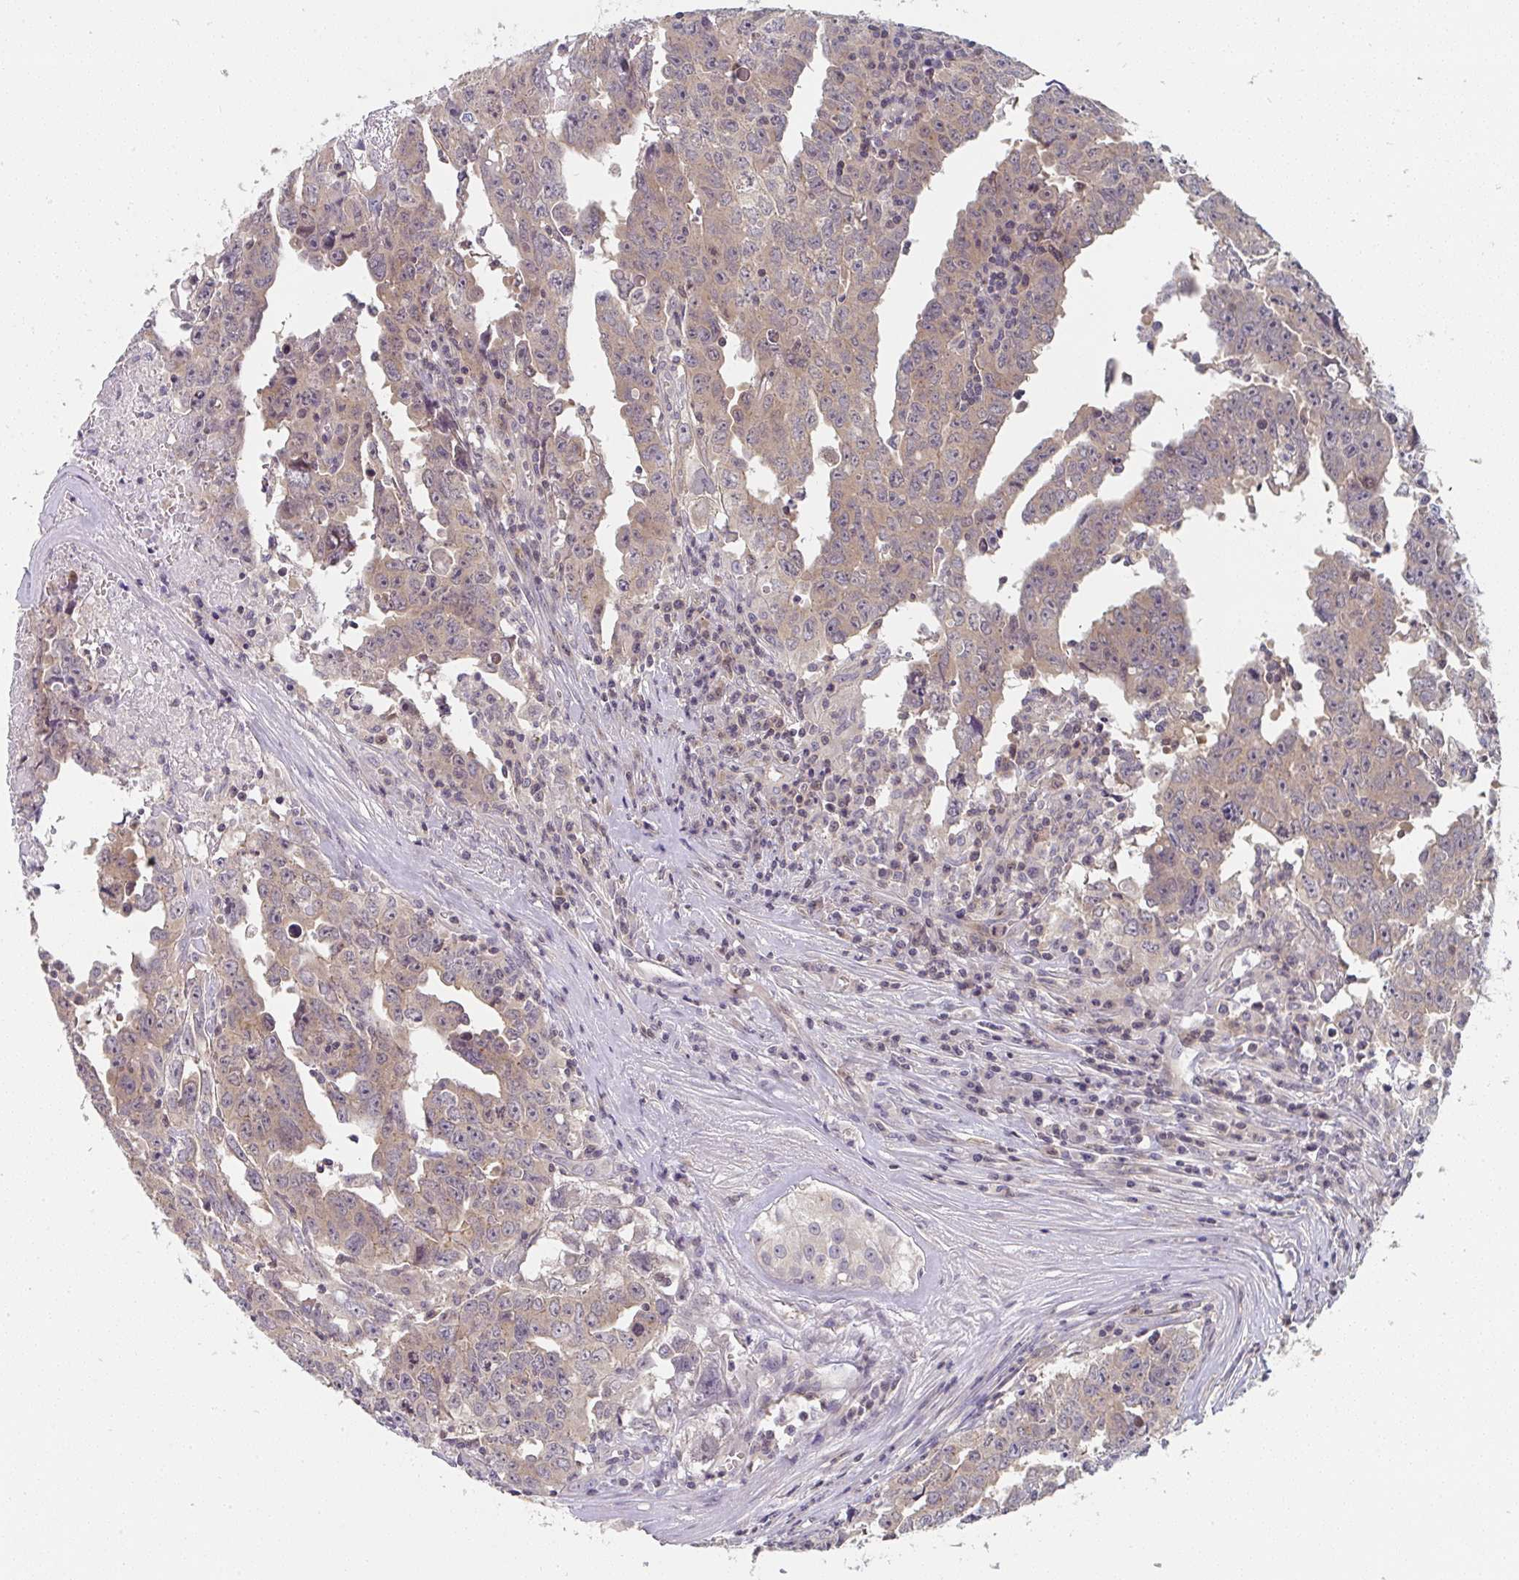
{"staining": {"intensity": "weak", "quantity": ">75%", "location": "cytoplasmic/membranous"}, "tissue": "testis cancer", "cell_type": "Tumor cells", "image_type": "cancer", "snomed": [{"axis": "morphology", "description": "Carcinoma, Embryonal, NOS"}, {"axis": "topography", "description": "Testis"}], "caption": "Testis embryonal carcinoma tissue shows weak cytoplasmic/membranous positivity in about >75% of tumor cells, visualized by immunohistochemistry.", "gene": "RANGRF", "patient": {"sex": "male", "age": 22}}